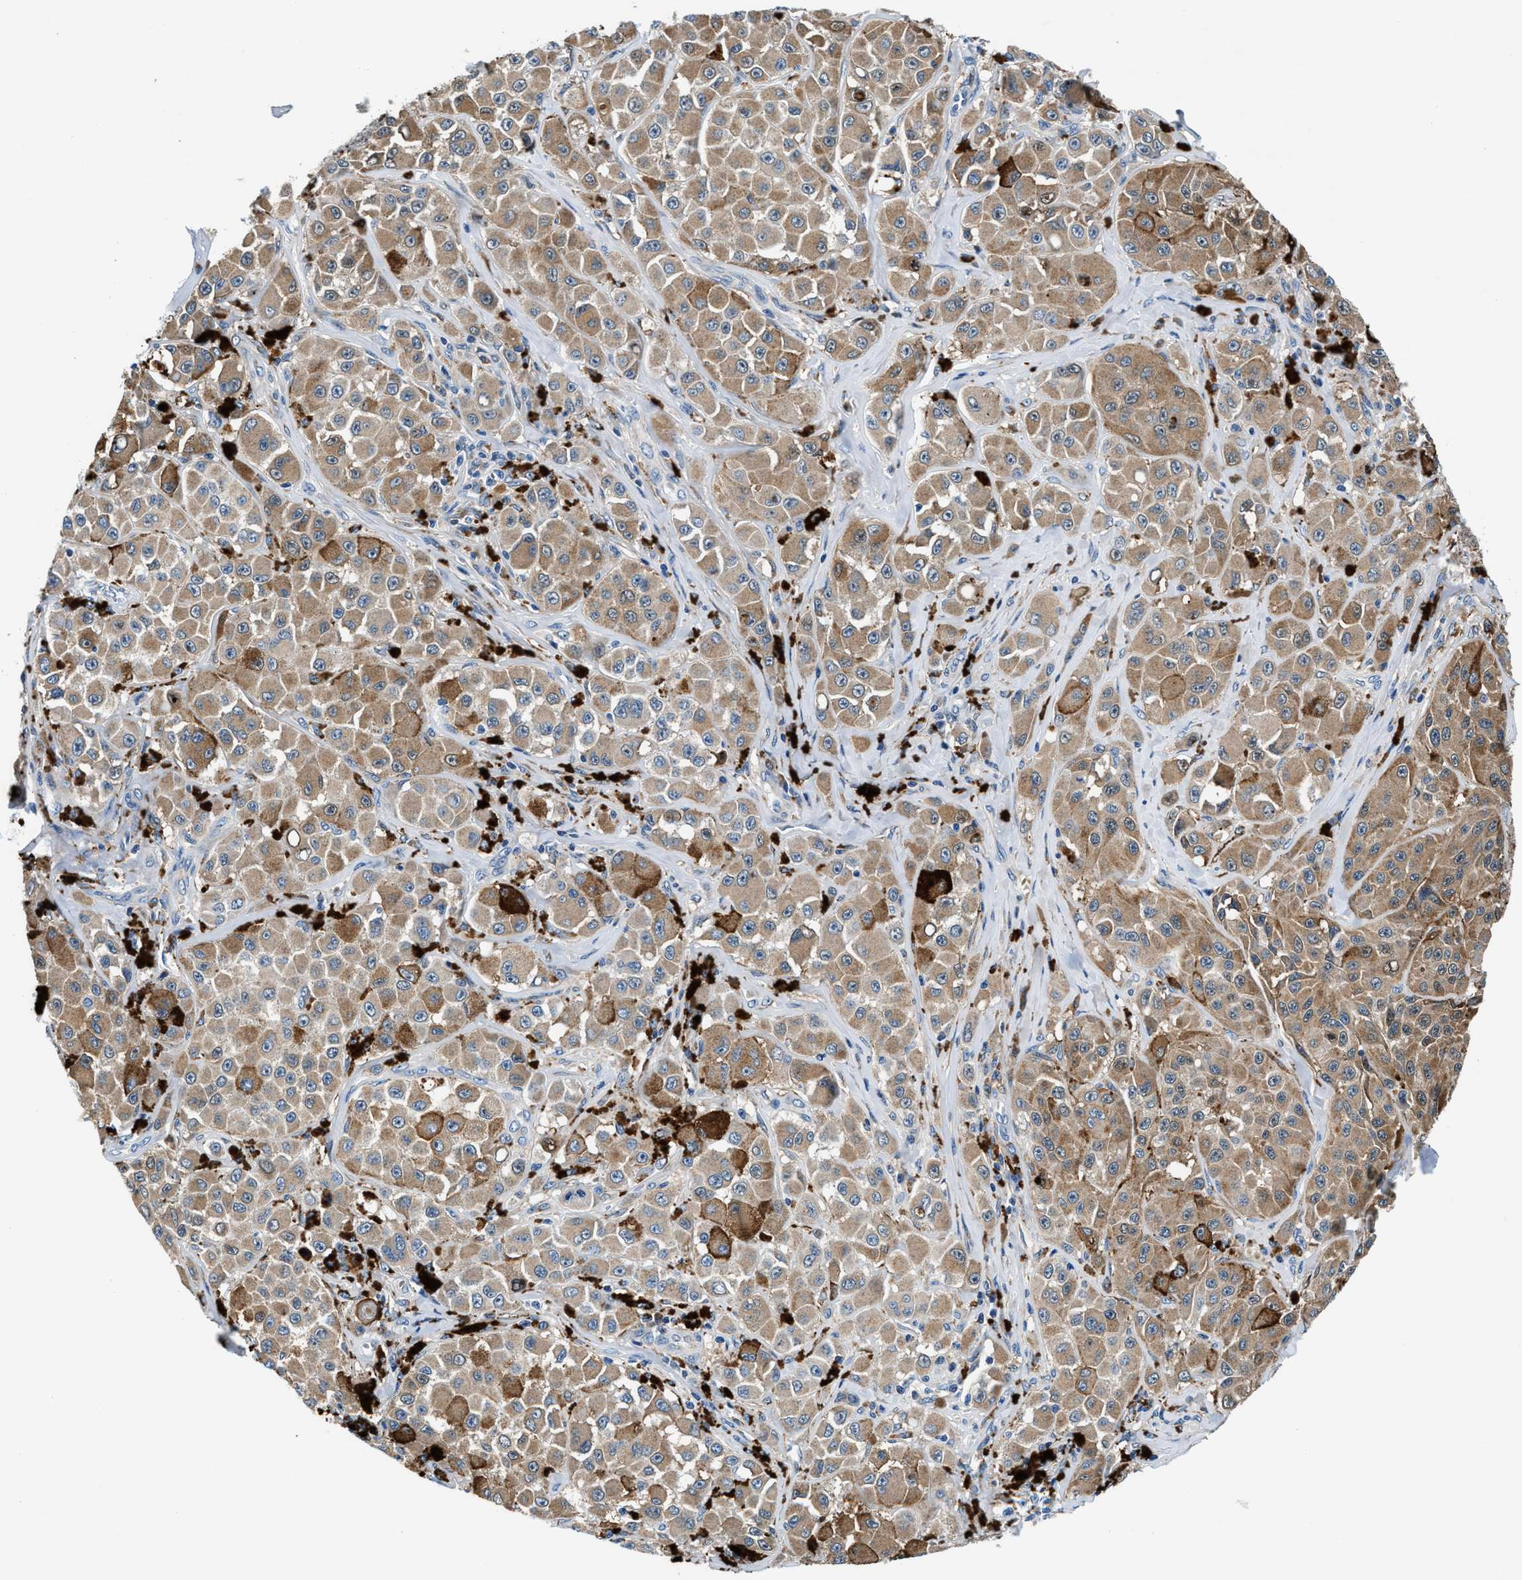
{"staining": {"intensity": "moderate", "quantity": ">75%", "location": "cytoplasmic/membranous"}, "tissue": "melanoma", "cell_type": "Tumor cells", "image_type": "cancer", "snomed": [{"axis": "morphology", "description": "Malignant melanoma, NOS"}, {"axis": "topography", "description": "Skin"}], "caption": "Malignant melanoma stained with a brown dye demonstrates moderate cytoplasmic/membranous positive expression in approximately >75% of tumor cells.", "gene": "SLFN11", "patient": {"sex": "male", "age": 84}}